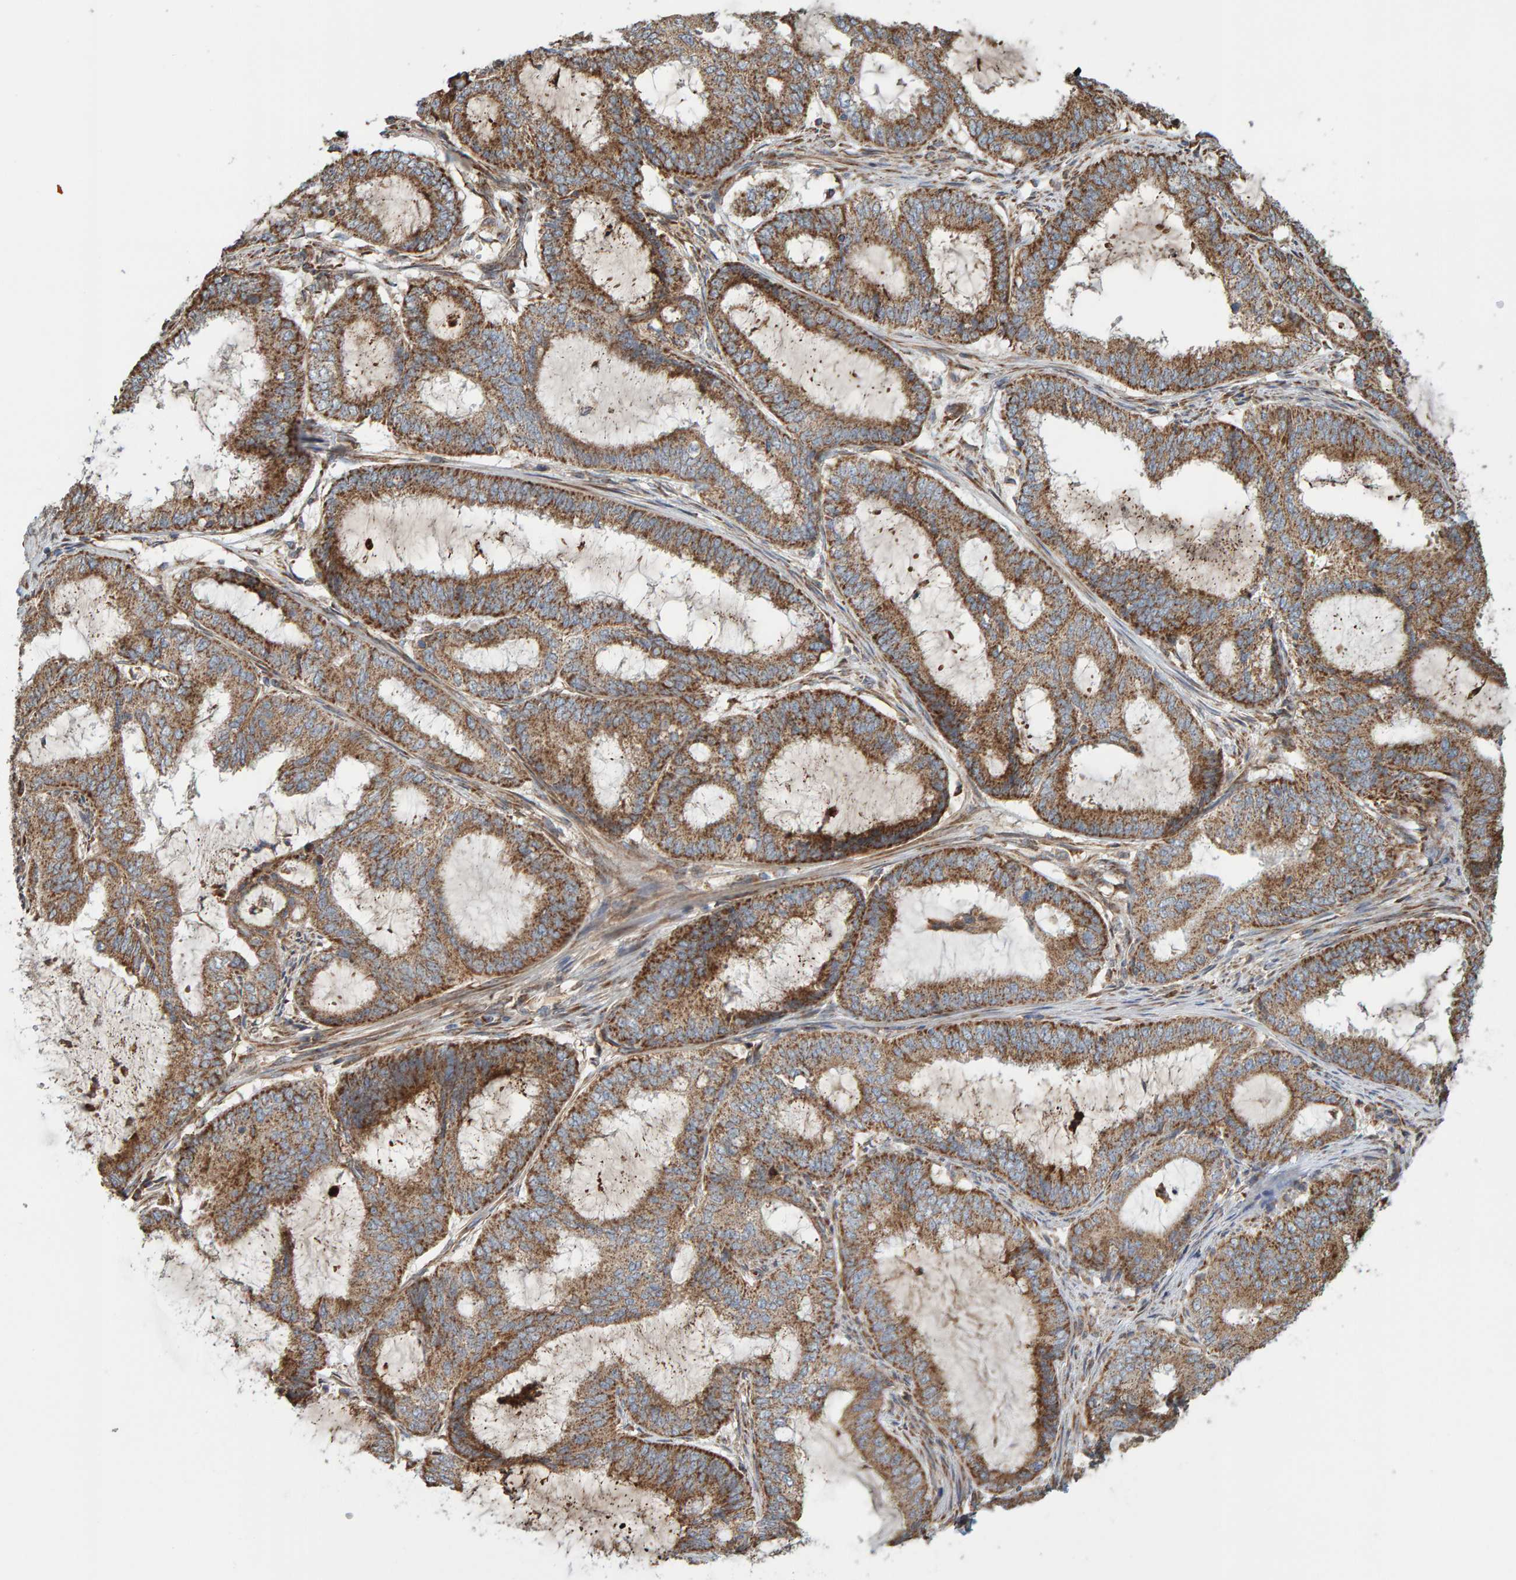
{"staining": {"intensity": "strong", "quantity": ">75%", "location": "cytoplasmic/membranous"}, "tissue": "endometrial cancer", "cell_type": "Tumor cells", "image_type": "cancer", "snomed": [{"axis": "morphology", "description": "Adenocarcinoma, NOS"}, {"axis": "topography", "description": "Endometrium"}], "caption": "High-power microscopy captured an IHC image of endometrial cancer, revealing strong cytoplasmic/membranous positivity in approximately >75% of tumor cells.", "gene": "MRPL45", "patient": {"sex": "female", "age": 51}}